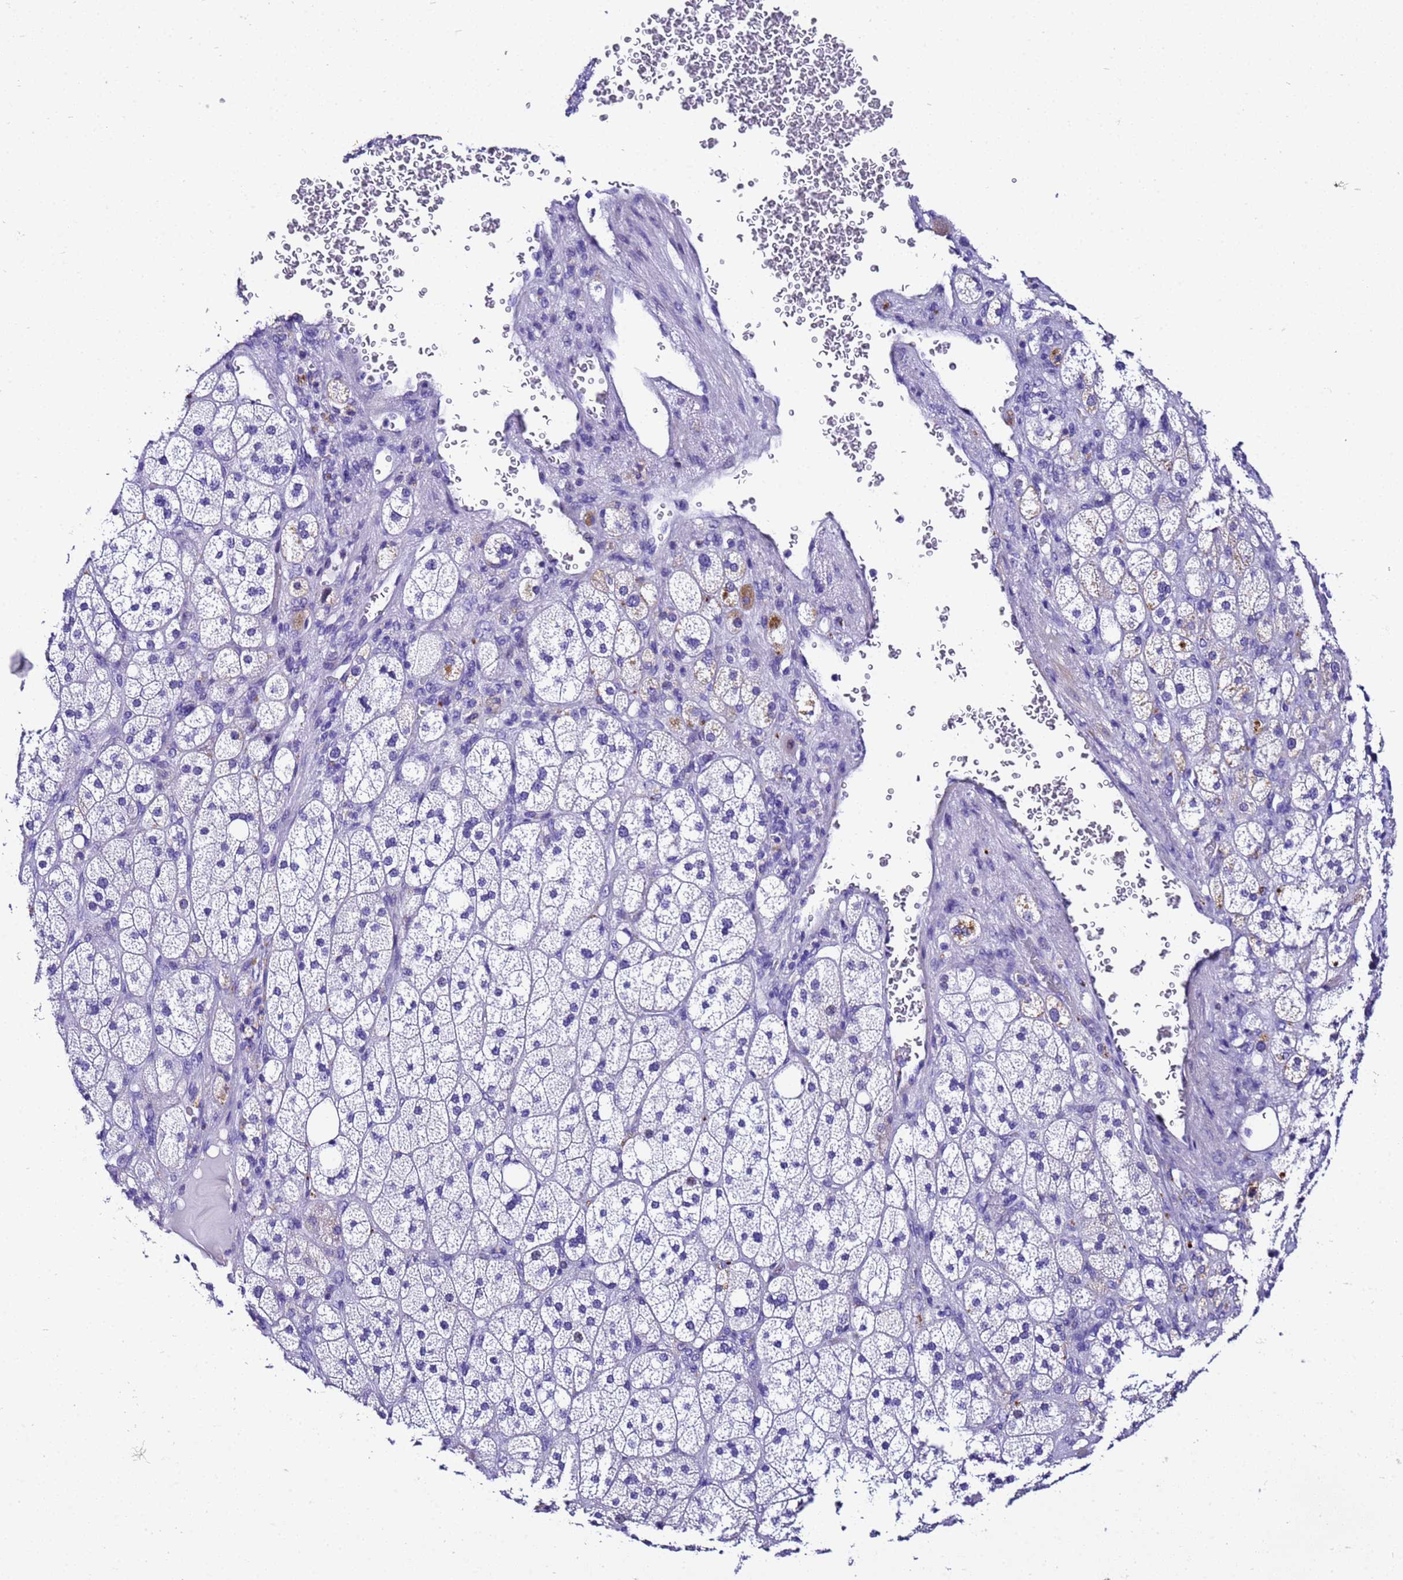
{"staining": {"intensity": "negative", "quantity": "none", "location": "none"}, "tissue": "adrenal gland", "cell_type": "Glandular cells", "image_type": "normal", "snomed": [{"axis": "morphology", "description": "Normal tissue, NOS"}, {"axis": "topography", "description": "Adrenal gland"}], "caption": "IHC of normal human adrenal gland displays no positivity in glandular cells. (DAB IHC, high magnification).", "gene": "ZNF417", "patient": {"sex": "male", "age": 61}}